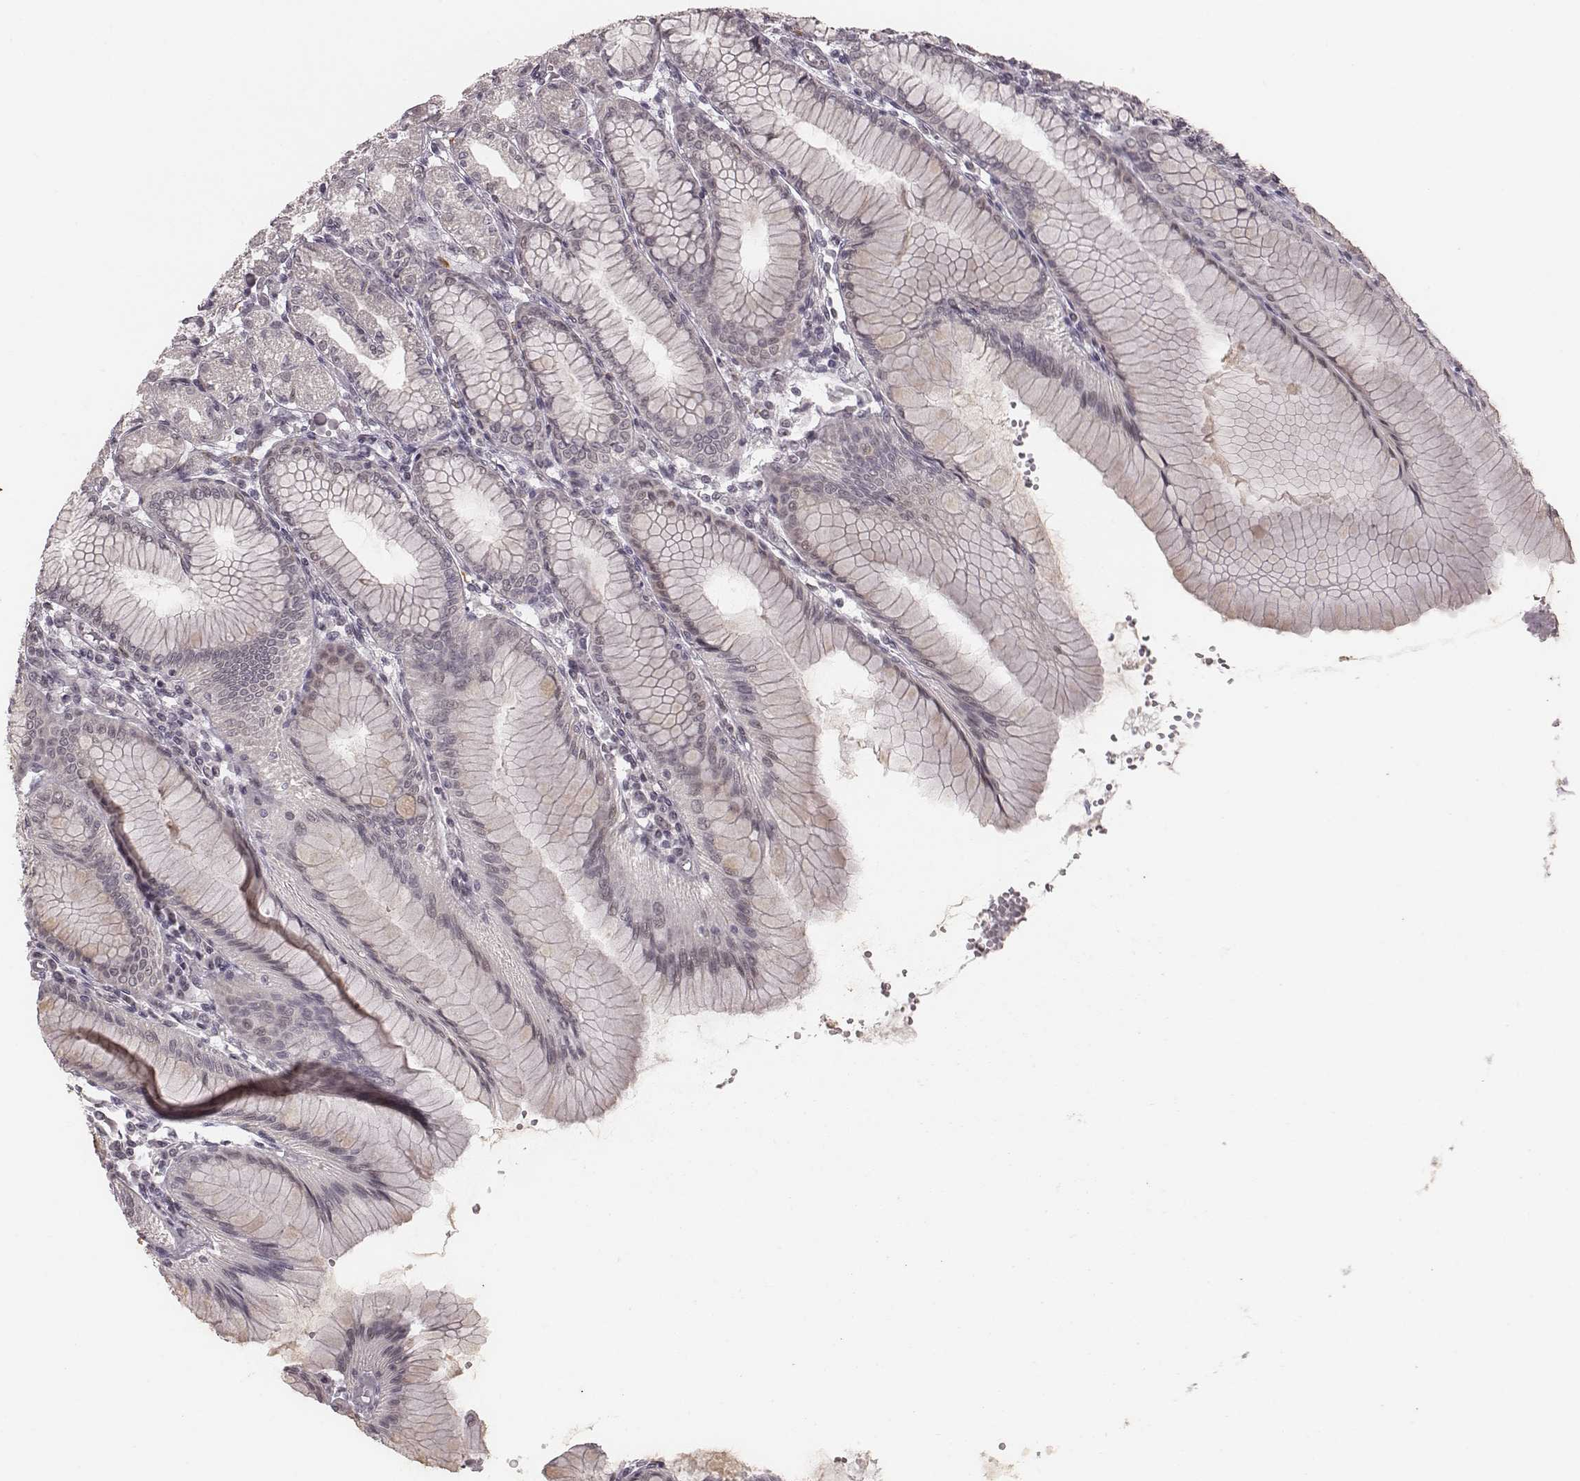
{"staining": {"intensity": "weak", "quantity": "<25%", "location": "cytoplasmic/membranous"}, "tissue": "stomach", "cell_type": "Glandular cells", "image_type": "normal", "snomed": [{"axis": "morphology", "description": "Normal tissue, NOS"}, {"axis": "topography", "description": "Skeletal muscle"}, {"axis": "topography", "description": "Stomach"}], "caption": "Immunohistochemical staining of benign human stomach demonstrates no significant staining in glandular cells.", "gene": "RPGRIP1", "patient": {"sex": "female", "age": 57}}